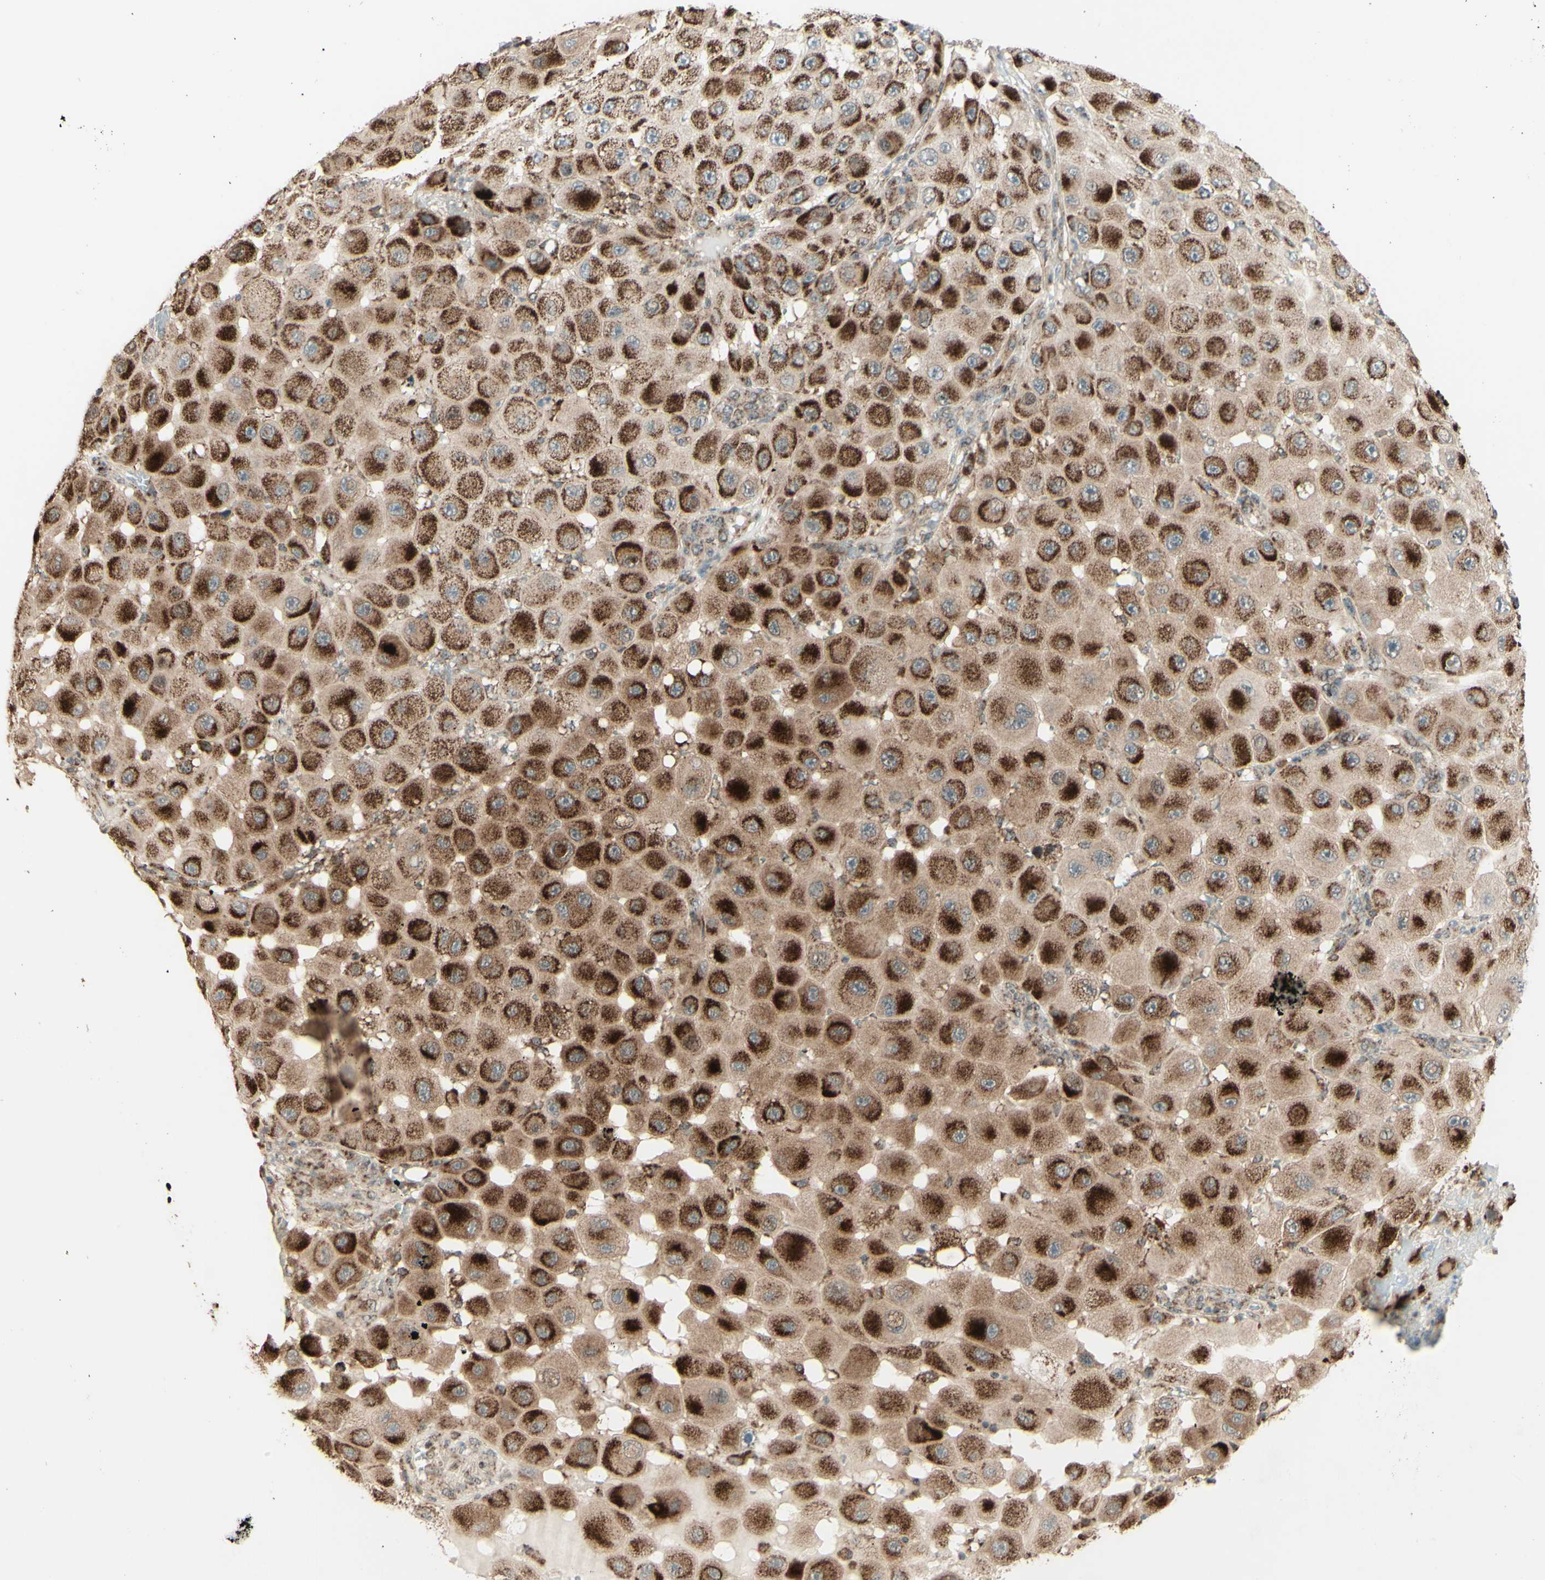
{"staining": {"intensity": "strong", "quantity": ">75%", "location": "cytoplasmic/membranous"}, "tissue": "melanoma", "cell_type": "Tumor cells", "image_type": "cancer", "snomed": [{"axis": "morphology", "description": "Malignant melanoma, NOS"}, {"axis": "topography", "description": "Skin"}], "caption": "The micrograph displays a brown stain indicating the presence of a protein in the cytoplasmic/membranous of tumor cells in malignant melanoma. (DAB (3,3'-diaminobenzidine) IHC, brown staining for protein, blue staining for nuclei).", "gene": "DHRS3", "patient": {"sex": "female", "age": 81}}